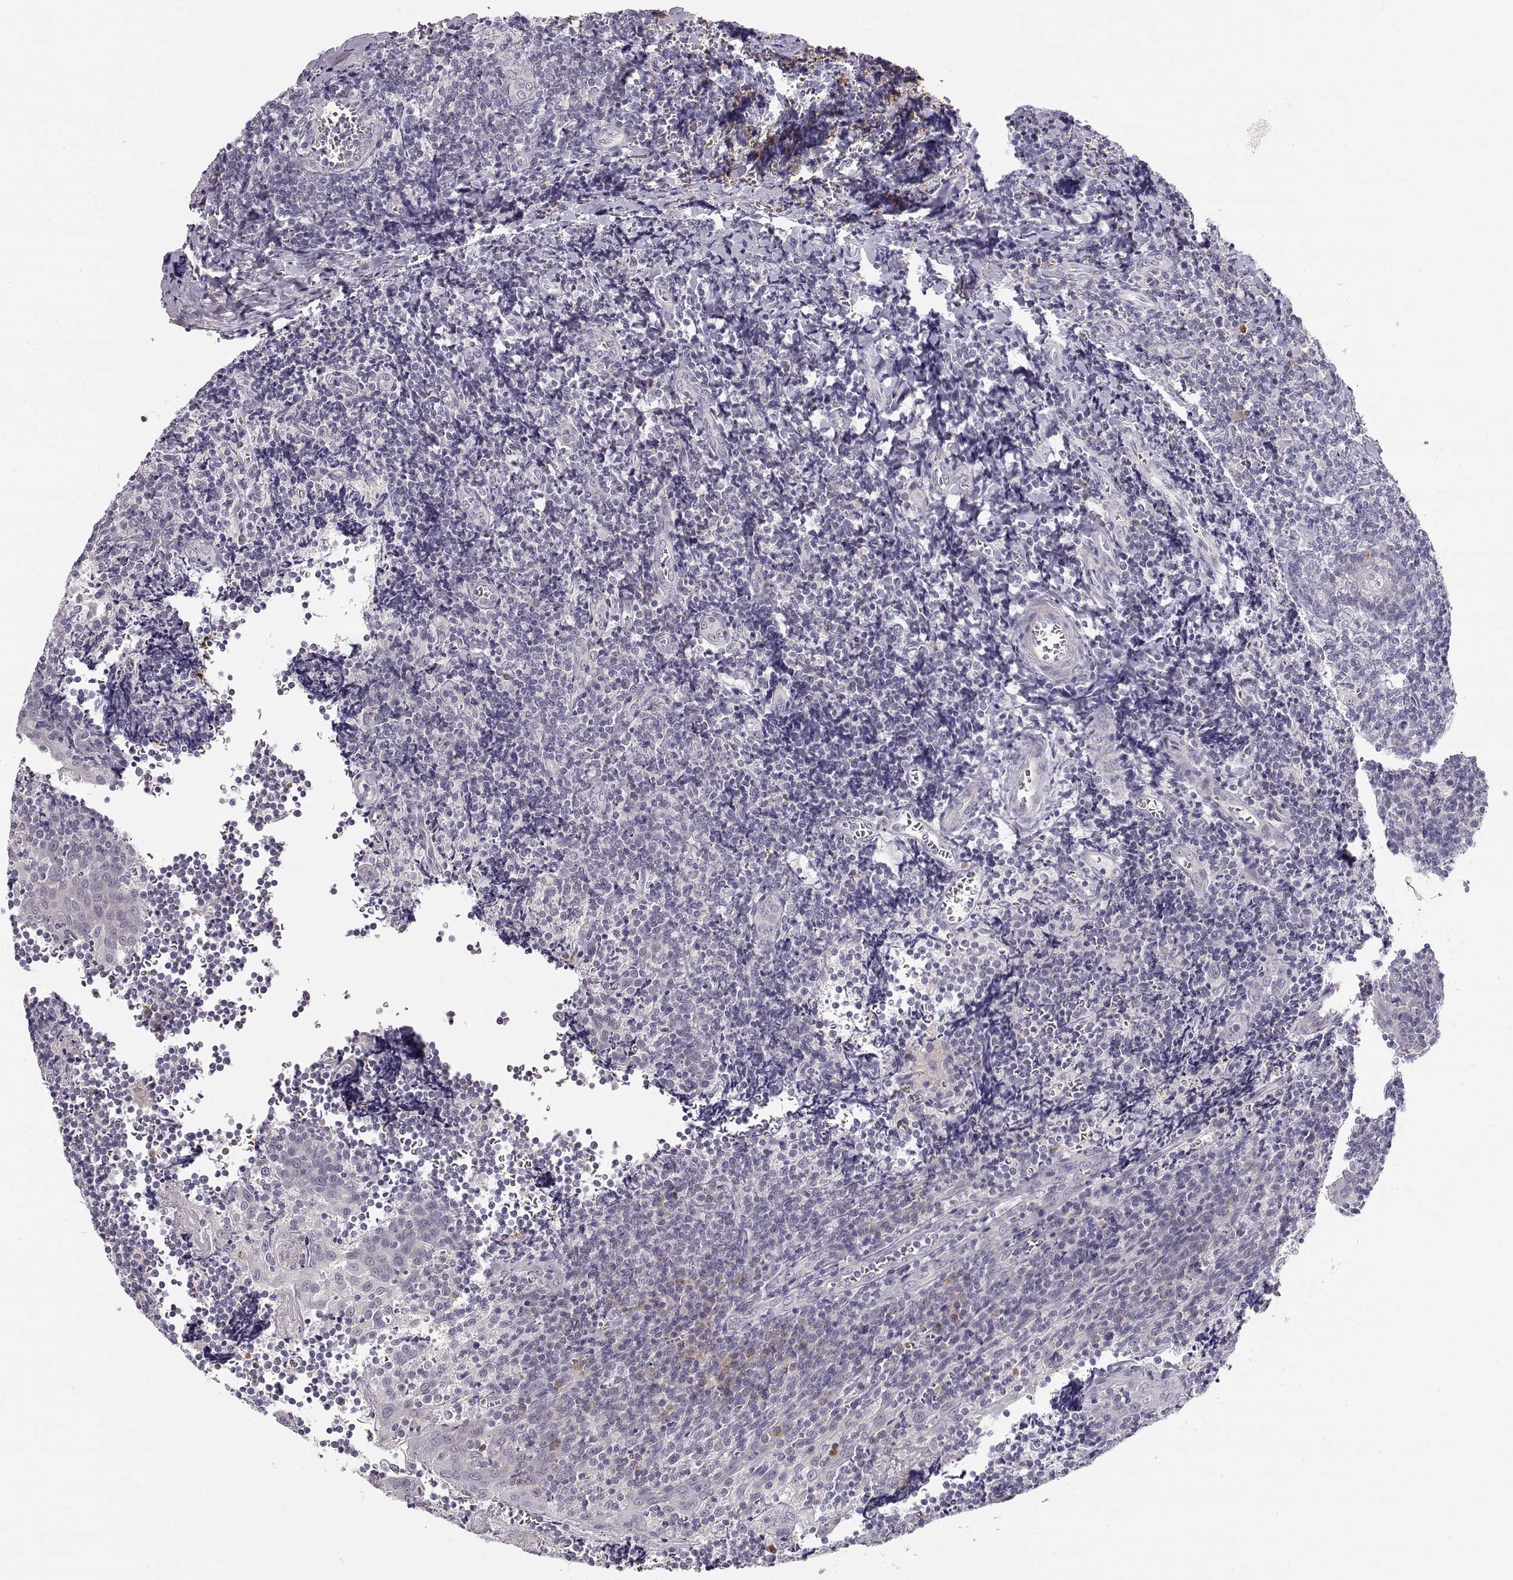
{"staining": {"intensity": "weak", "quantity": "<25%", "location": "cytoplasmic/membranous"}, "tissue": "tonsil", "cell_type": "Germinal center cells", "image_type": "normal", "snomed": [{"axis": "morphology", "description": "Normal tissue, NOS"}, {"axis": "morphology", "description": "Inflammation, NOS"}, {"axis": "topography", "description": "Tonsil"}], "caption": "The image reveals no staining of germinal center cells in benign tonsil.", "gene": "TTC26", "patient": {"sex": "female", "age": 31}}